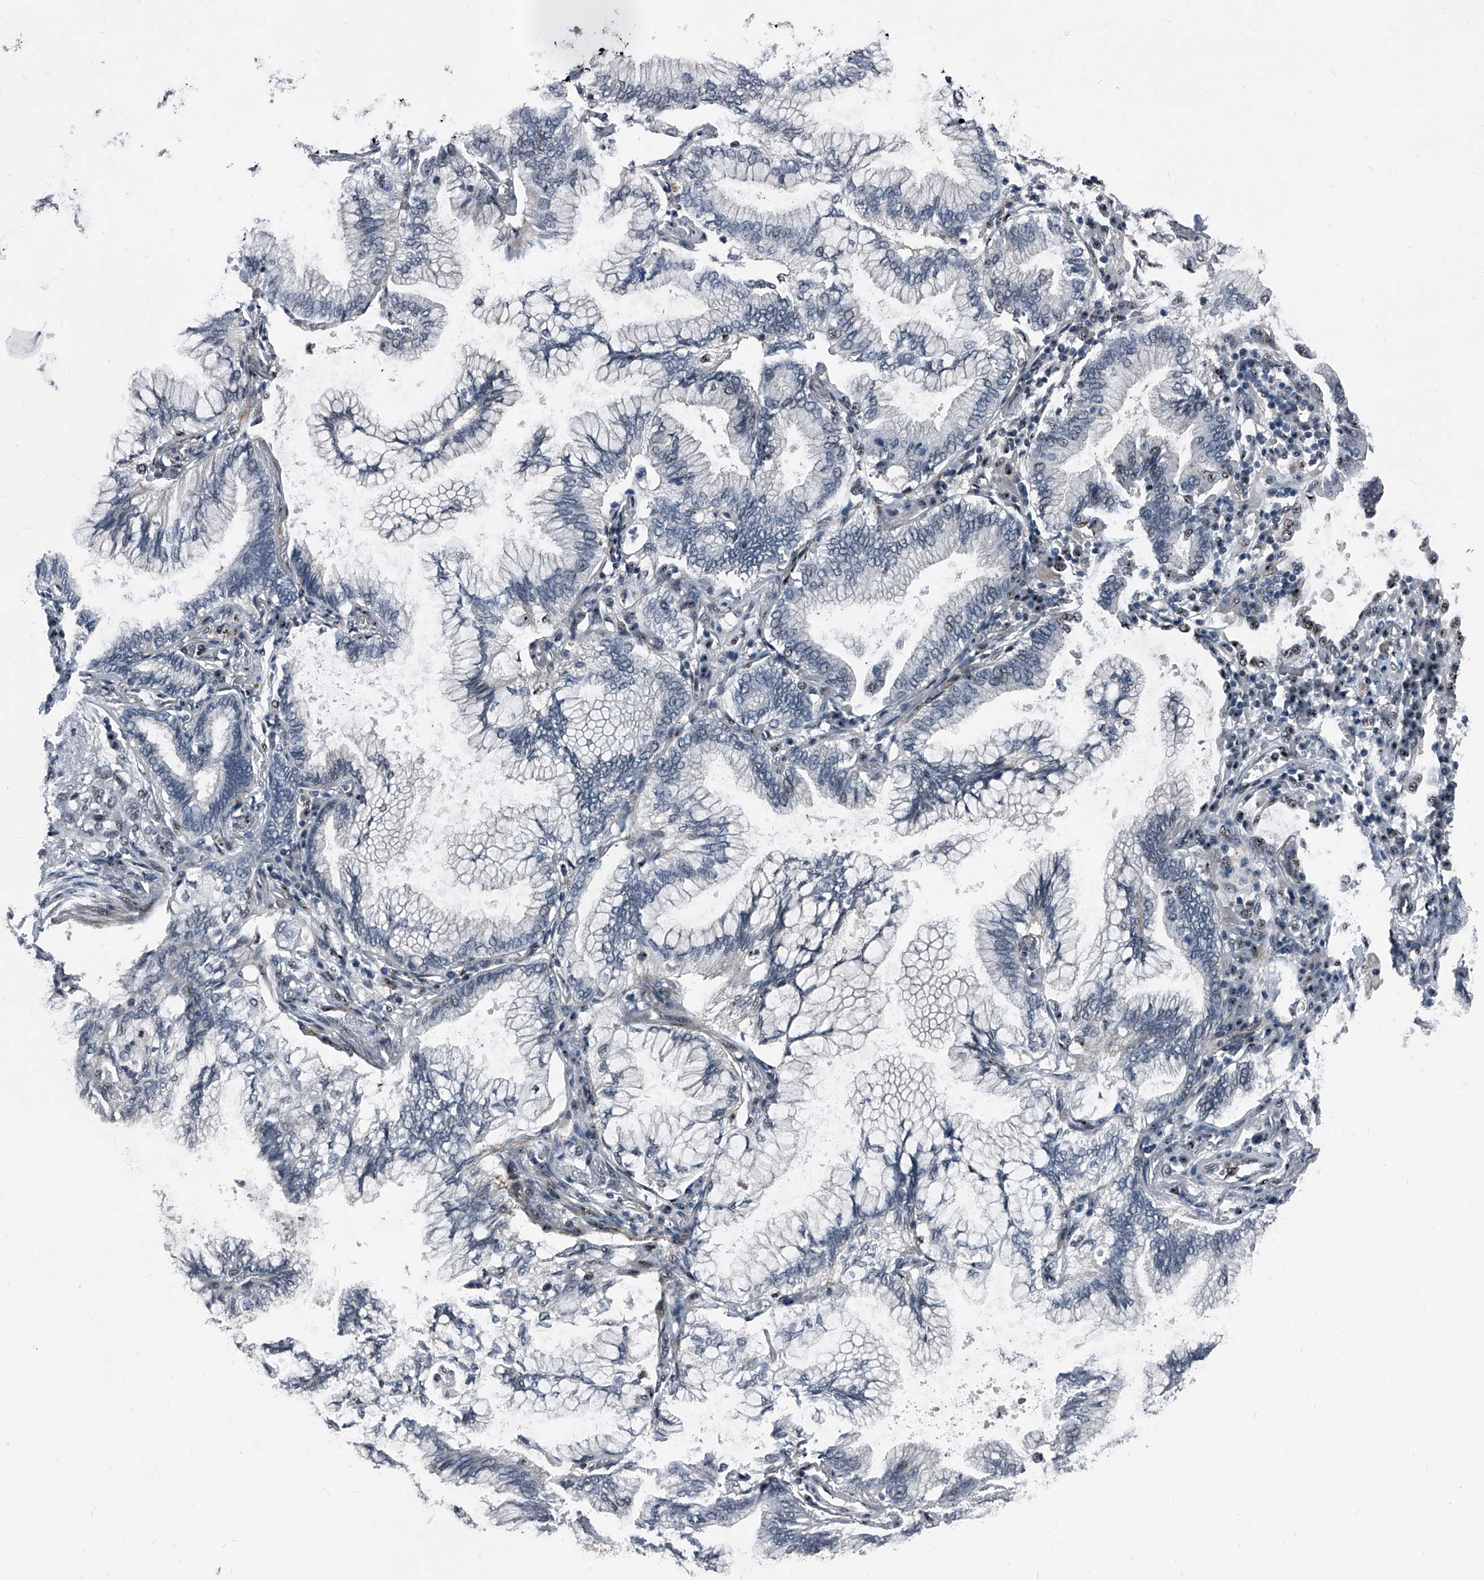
{"staining": {"intensity": "weak", "quantity": "<25%", "location": "nuclear"}, "tissue": "lung cancer", "cell_type": "Tumor cells", "image_type": "cancer", "snomed": [{"axis": "morphology", "description": "Adenocarcinoma, NOS"}, {"axis": "topography", "description": "Lung"}], "caption": "Immunohistochemistry image of human adenocarcinoma (lung) stained for a protein (brown), which exhibits no positivity in tumor cells.", "gene": "MEN1", "patient": {"sex": "female", "age": 70}}